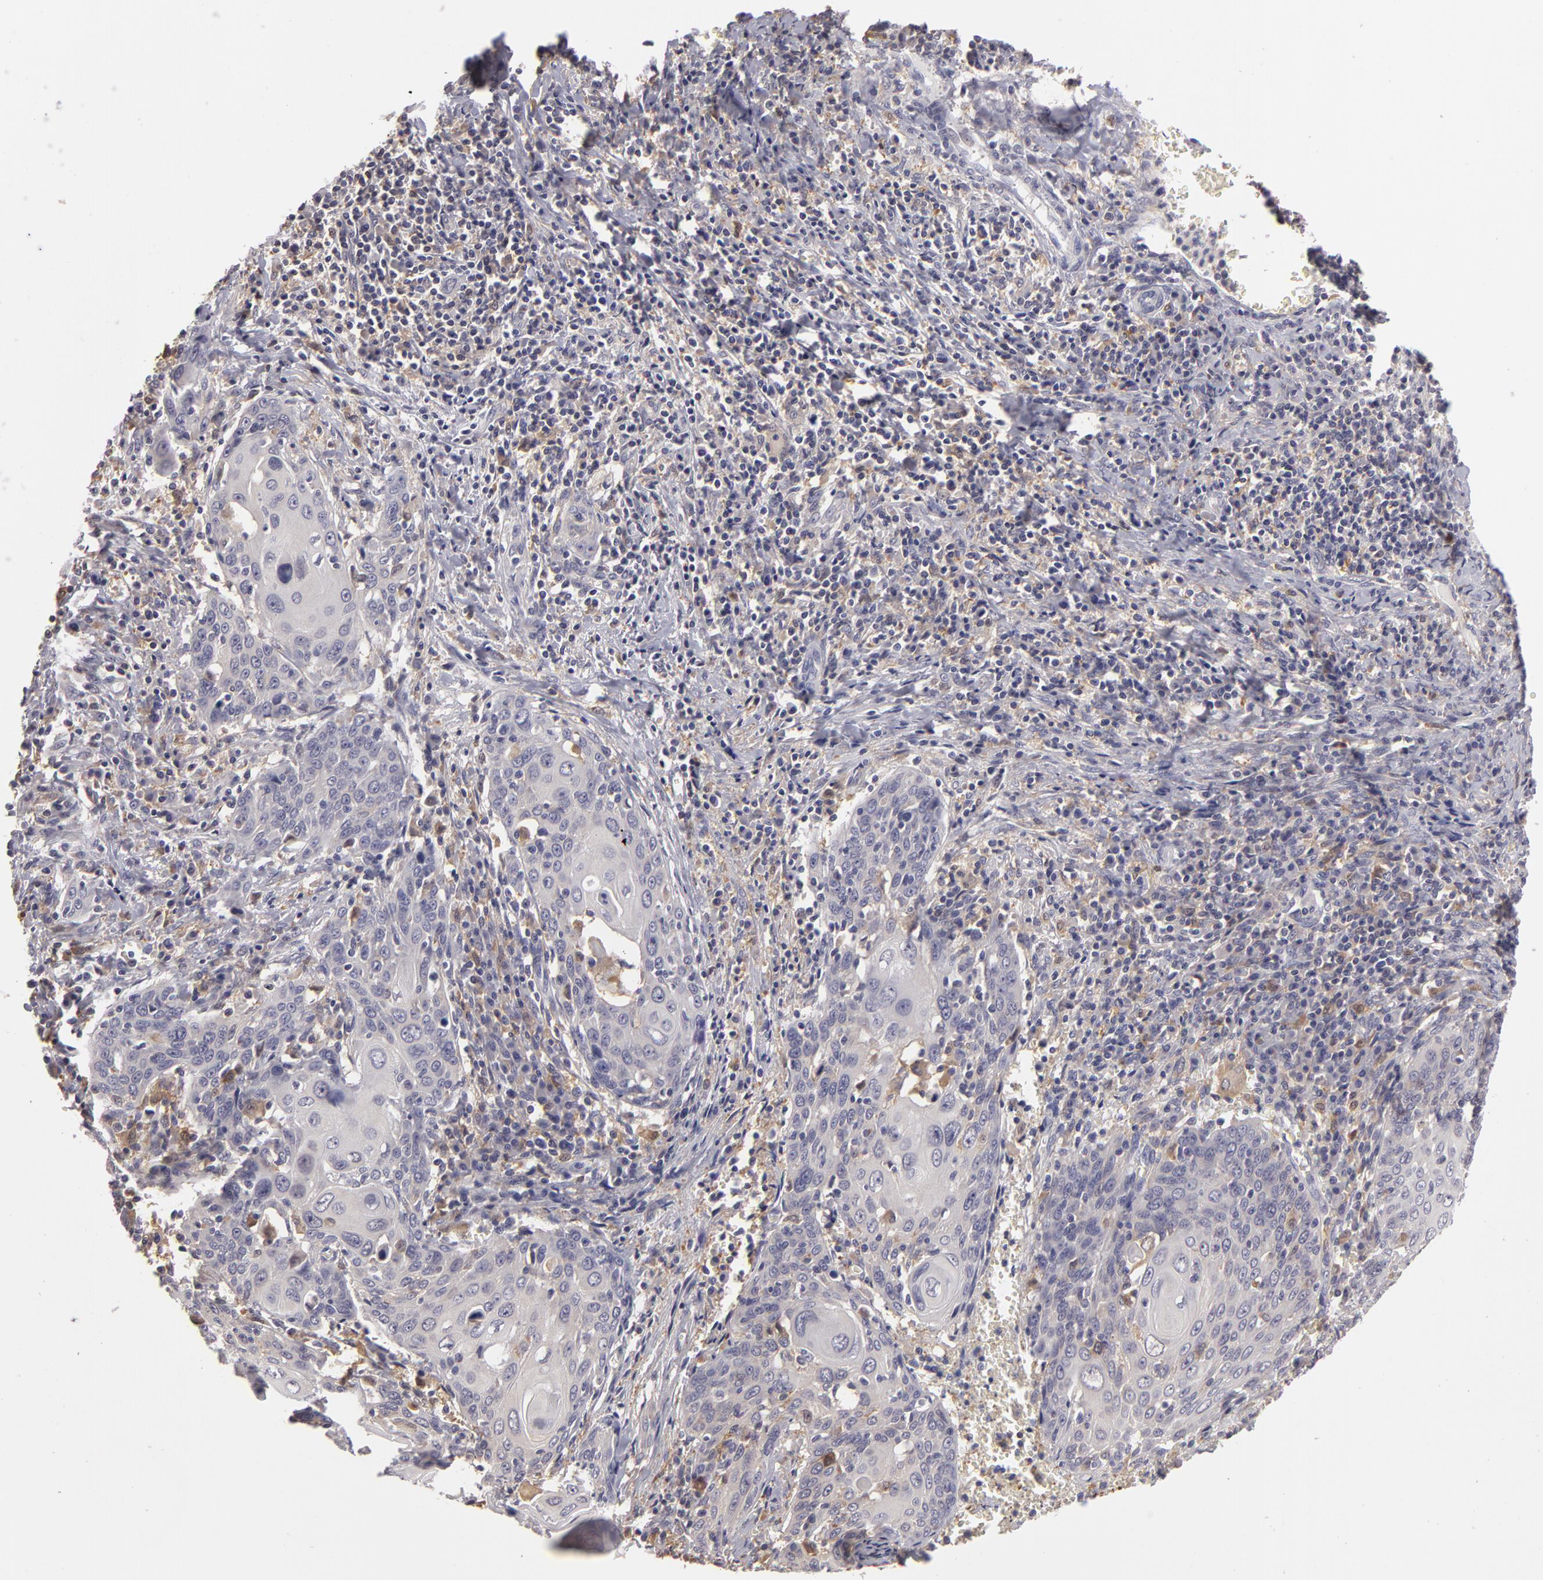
{"staining": {"intensity": "negative", "quantity": "none", "location": "none"}, "tissue": "cervical cancer", "cell_type": "Tumor cells", "image_type": "cancer", "snomed": [{"axis": "morphology", "description": "Squamous cell carcinoma, NOS"}, {"axis": "topography", "description": "Cervix"}], "caption": "An IHC image of cervical cancer is shown. There is no staining in tumor cells of cervical cancer.", "gene": "GNPDA1", "patient": {"sex": "female", "age": 54}}